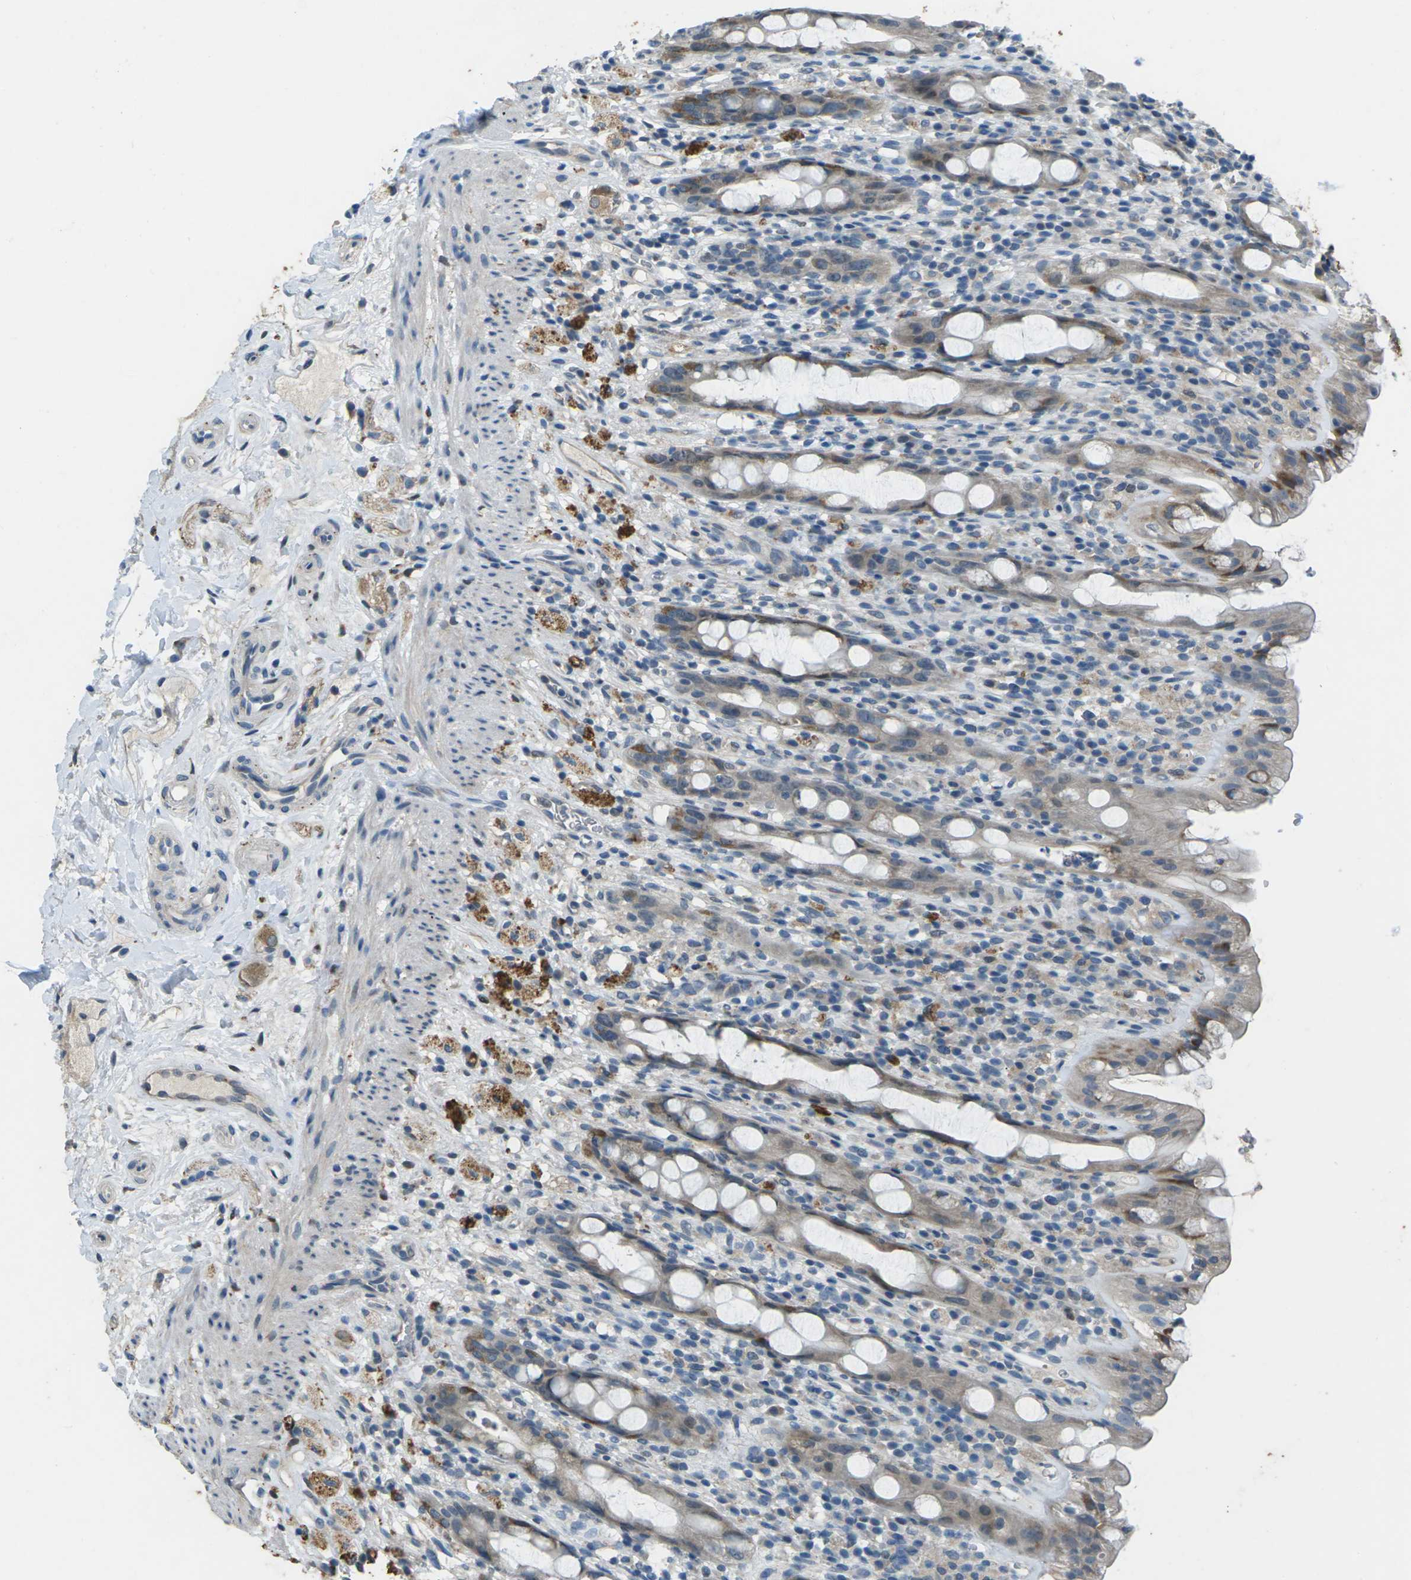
{"staining": {"intensity": "weak", "quantity": "25%-75%", "location": "cytoplasmic/membranous"}, "tissue": "rectum", "cell_type": "Glandular cells", "image_type": "normal", "snomed": [{"axis": "morphology", "description": "Normal tissue, NOS"}, {"axis": "topography", "description": "Rectum"}], "caption": "Unremarkable rectum demonstrates weak cytoplasmic/membranous staining in about 25%-75% of glandular cells.", "gene": "SIGLEC14", "patient": {"sex": "male", "age": 44}}